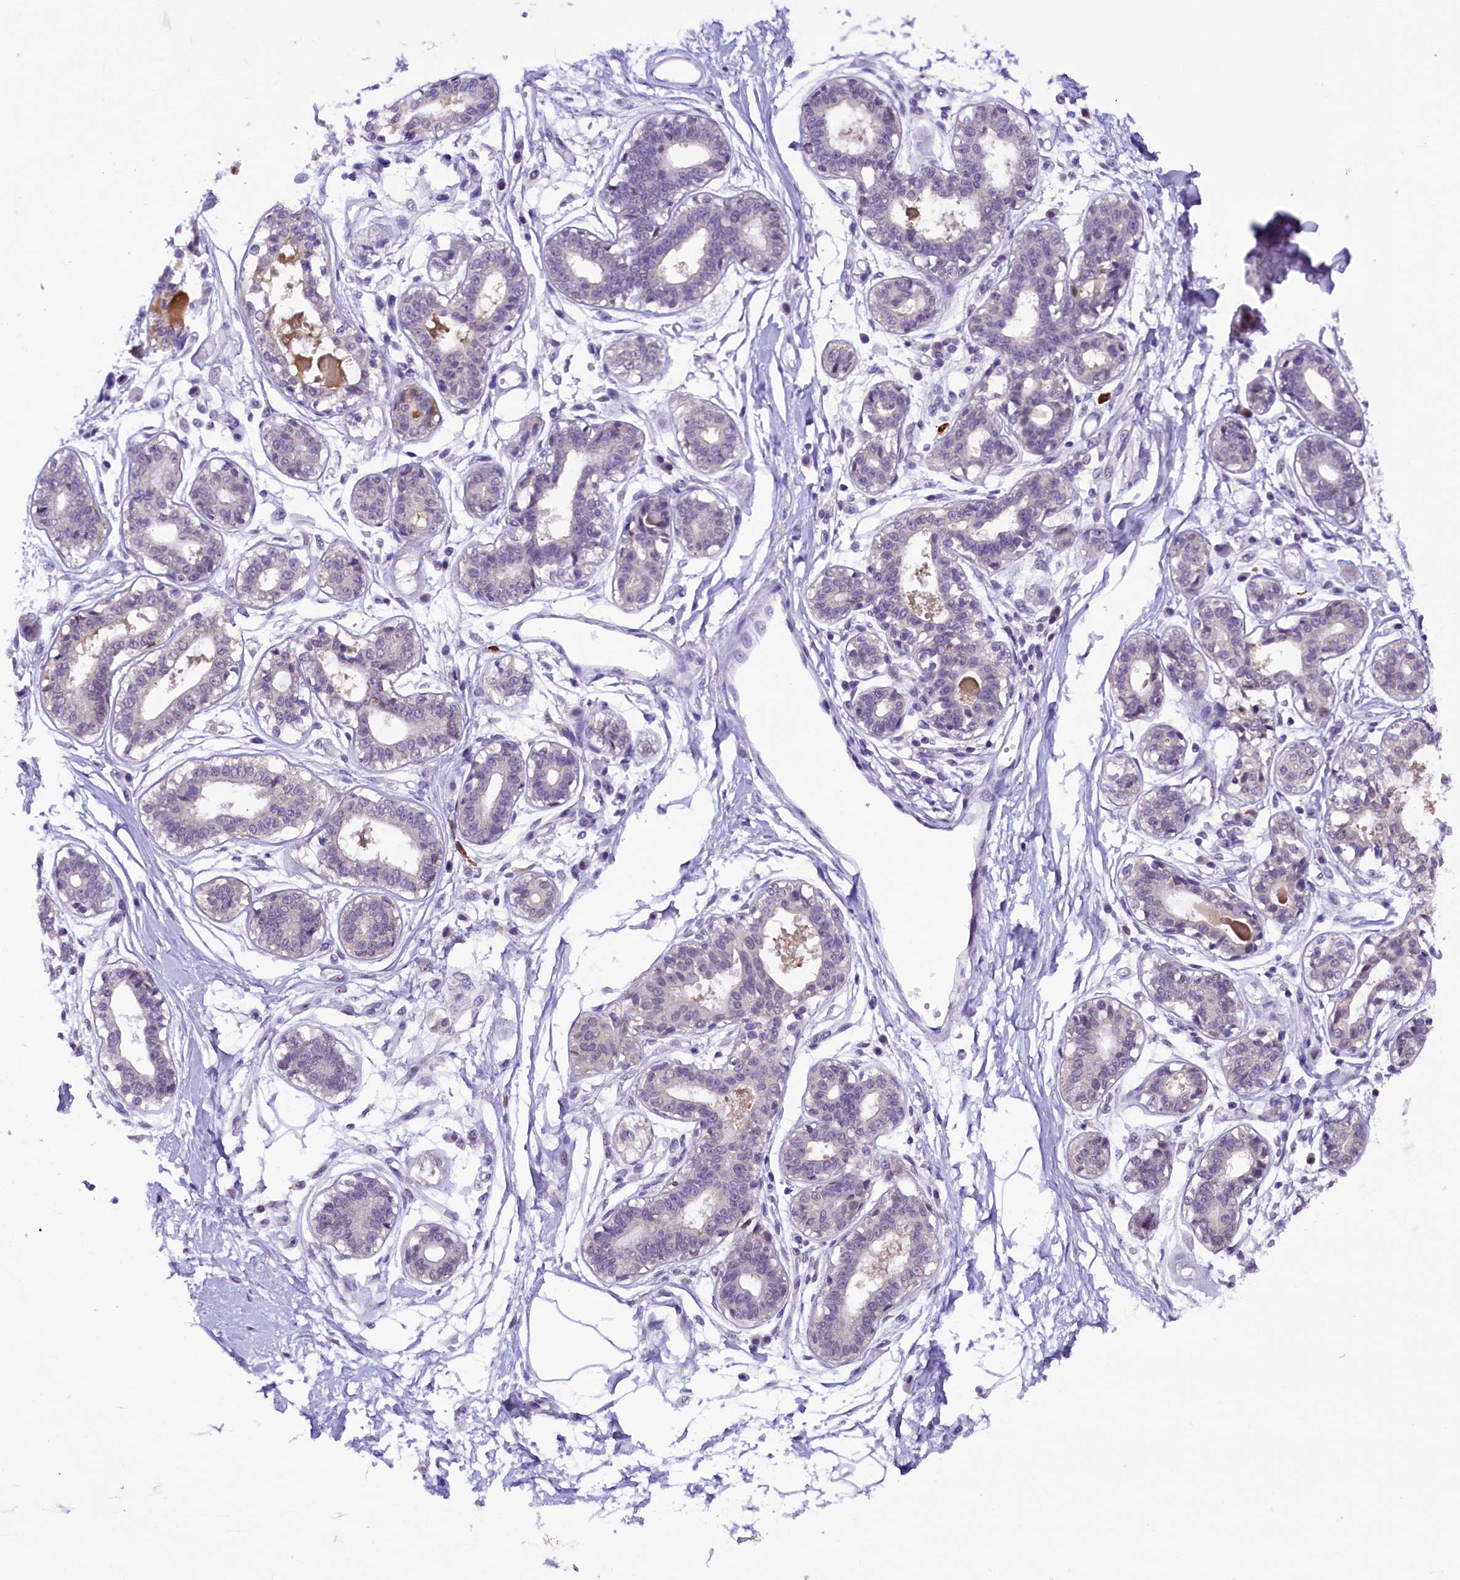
{"staining": {"intensity": "negative", "quantity": "none", "location": "none"}, "tissue": "breast", "cell_type": "Adipocytes", "image_type": "normal", "snomed": [{"axis": "morphology", "description": "Normal tissue, NOS"}, {"axis": "topography", "description": "Breast"}], "caption": "This micrograph is of unremarkable breast stained with IHC to label a protein in brown with the nuclei are counter-stained blue. There is no positivity in adipocytes. The staining was performed using DAB (3,3'-diaminobenzidine) to visualize the protein expression in brown, while the nuclei were stained in blue with hematoxylin (Magnification: 20x).", "gene": "IQCN", "patient": {"sex": "female", "age": 45}}